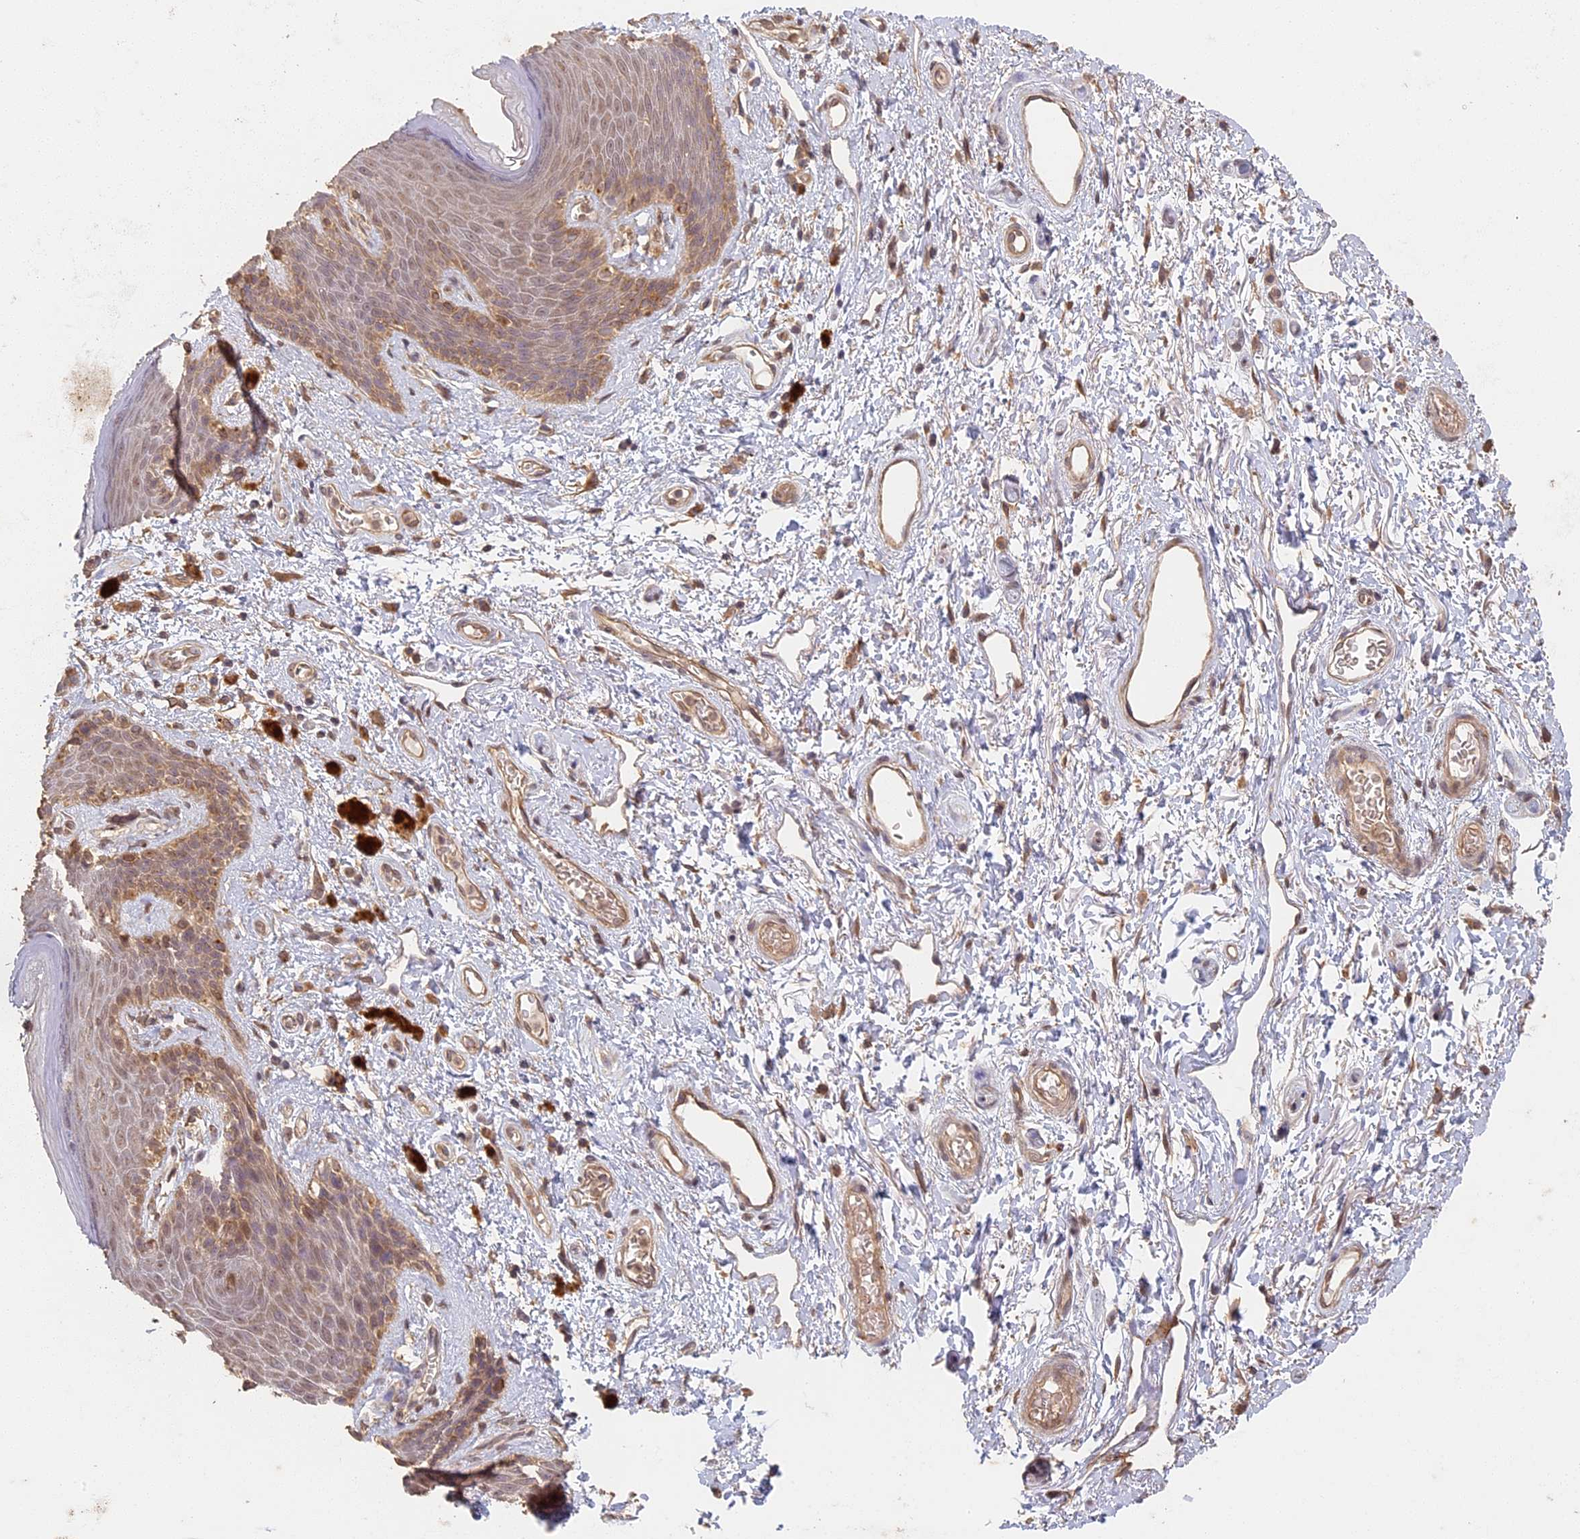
{"staining": {"intensity": "weak", "quantity": ">75%", "location": "cytoplasmic/membranous,nuclear"}, "tissue": "skin", "cell_type": "Epidermal cells", "image_type": "normal", "snomed": [{"axis": "morphology", "description": "Normal tissue, NOS"}, {"axis": "topography", "description": "Anal"}], "caption": "A histopathology image of human skin stained for a protein reveals weak cytoplasmic/membranous,nuclear brown staining in epidermal cells. The protein is shown in brown color, while the nuclei are stained blue.", "gene": "STX16", "patient": {"sex": "female", "age": 46}}